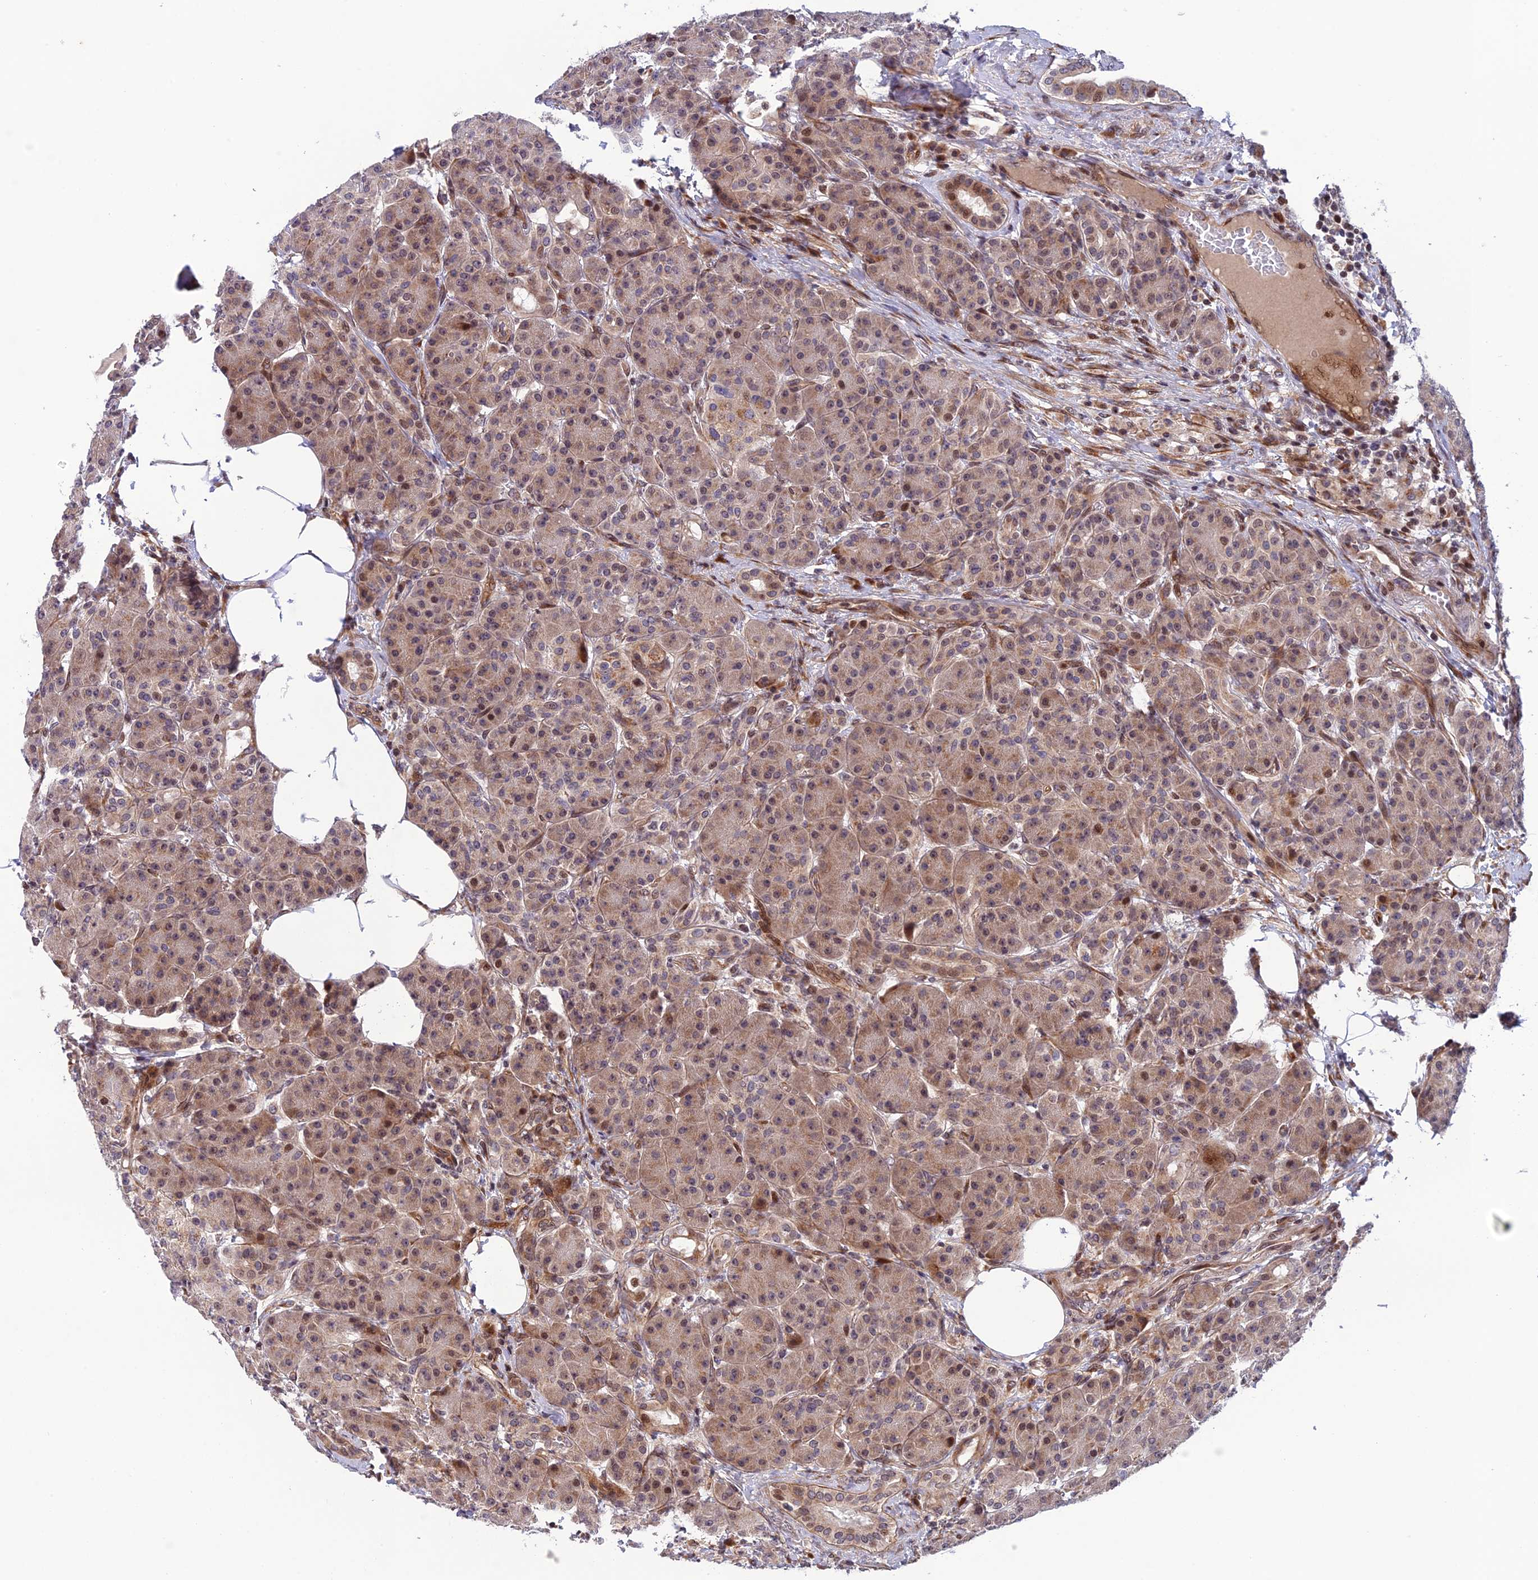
{"staining": {"intensity": "moderate", "quantity": ">75%", "location": "cytoplasmic/membranous,nuclear"}, "tissue": "pancreas", "cell_type": "Exocrine glandular cells", "image_type": "normal", "snomed": [{"axis": "morphology", "description": "Normal tissue, NOS"}, {"axis": "topography", "description": "Pancreas"}], "caption": "Exocrine glandular cells demonstrate medium levels of moderate cytoplasmic/membranous,nuclear expression in approximately >75% of cells in benign human pancreas. (brown staining indicates protein expression, while blue staining denotes nuclei).", "gene": "SMIM7", "patient": {"sex": "male", "age": 63}}